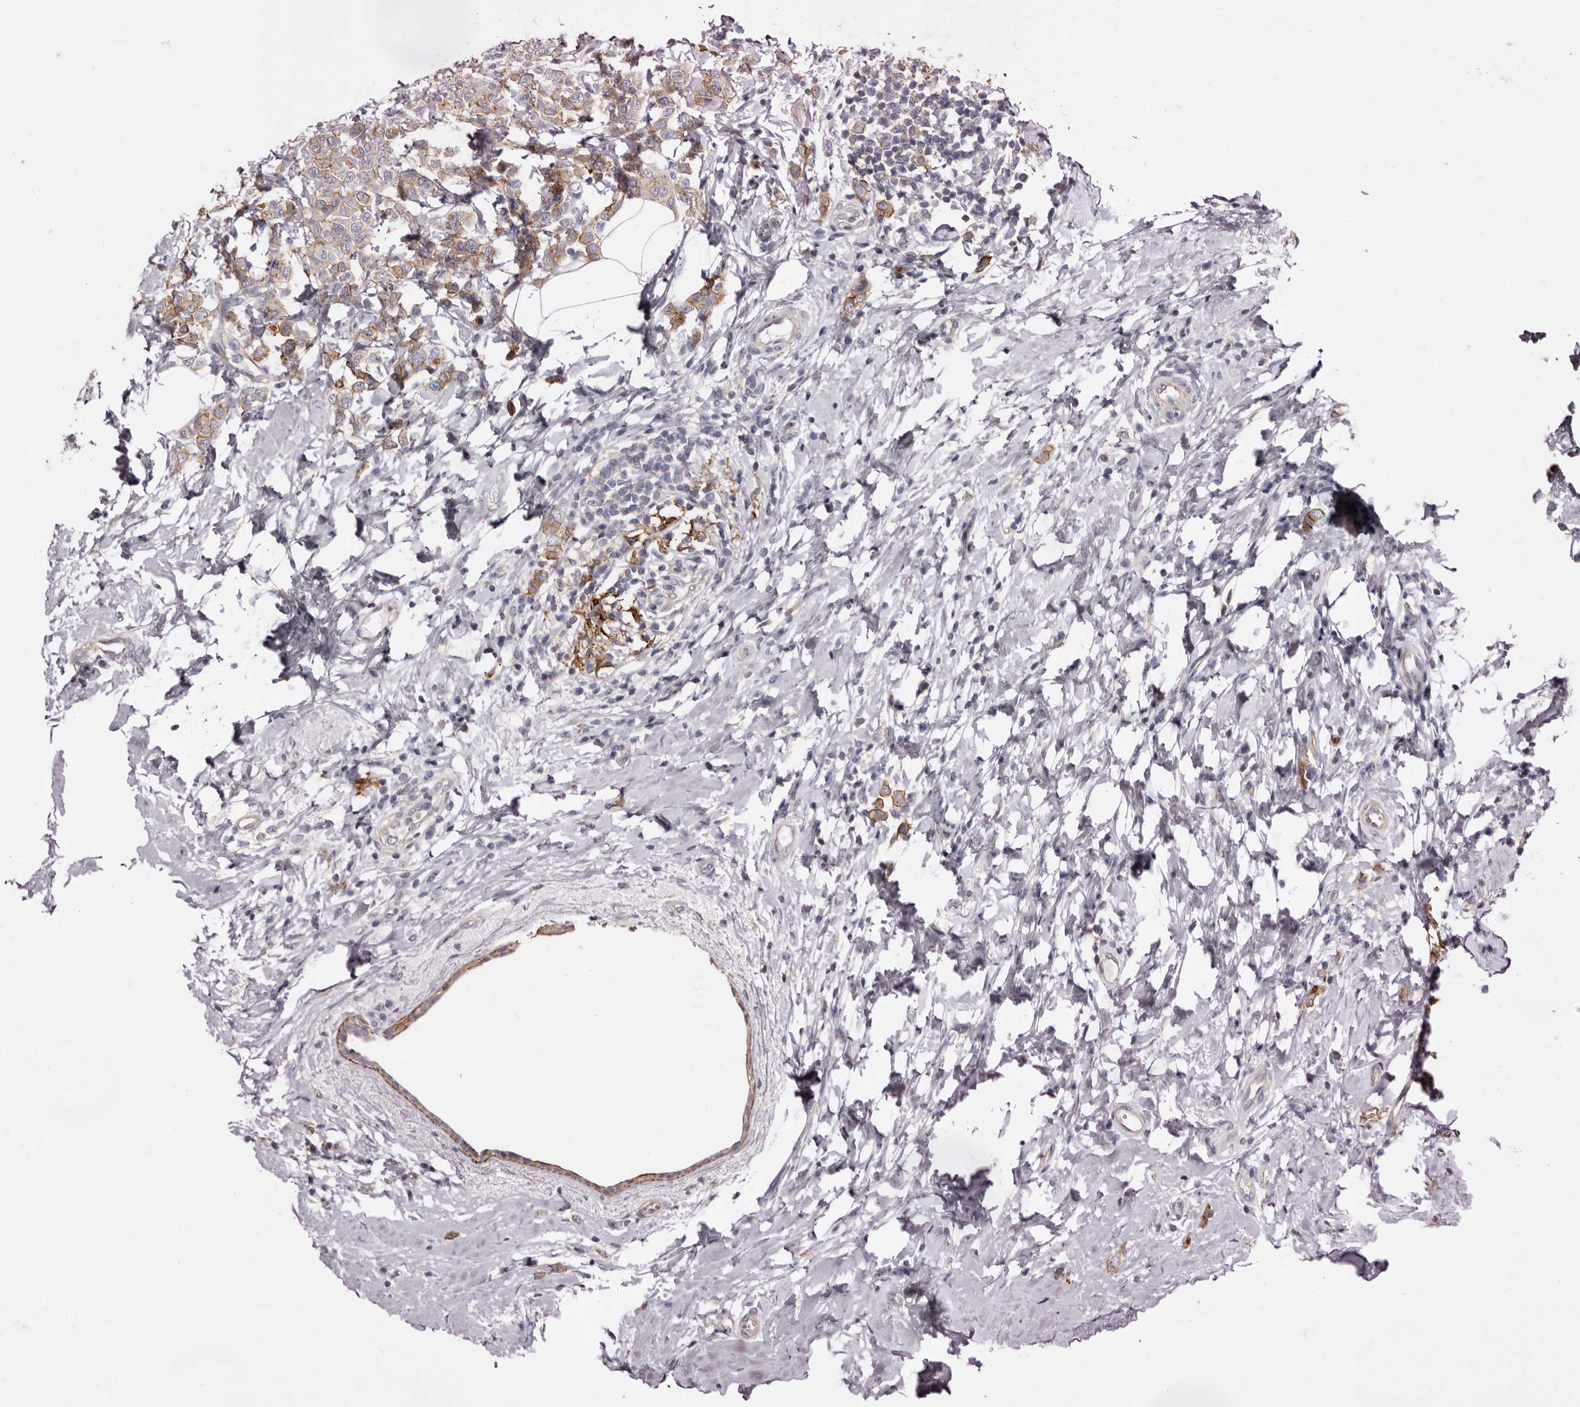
{"staining": {"intensity": "moderate", "quantity": ">75%", "location": "cytoplasmic/membranous"}, "tissue": "breast cancer", "cell_type": "Tumor cells", "image_type": "cancer", "snomed": [{"axis": "morphology", "description": "Lobular carcinoma"}, {"axis": "topography", "description": "Breast"}], "caption": "IHC (DAB (3,3'-diaminobenzidine)) staining of human lobular carcinoma (breast) reveals moderate cytoplasmic/membranous protein expression in approximately >75% of tumor cells.", "gene": "LAD1", "patient": {"sex": "female", "age": 47}}